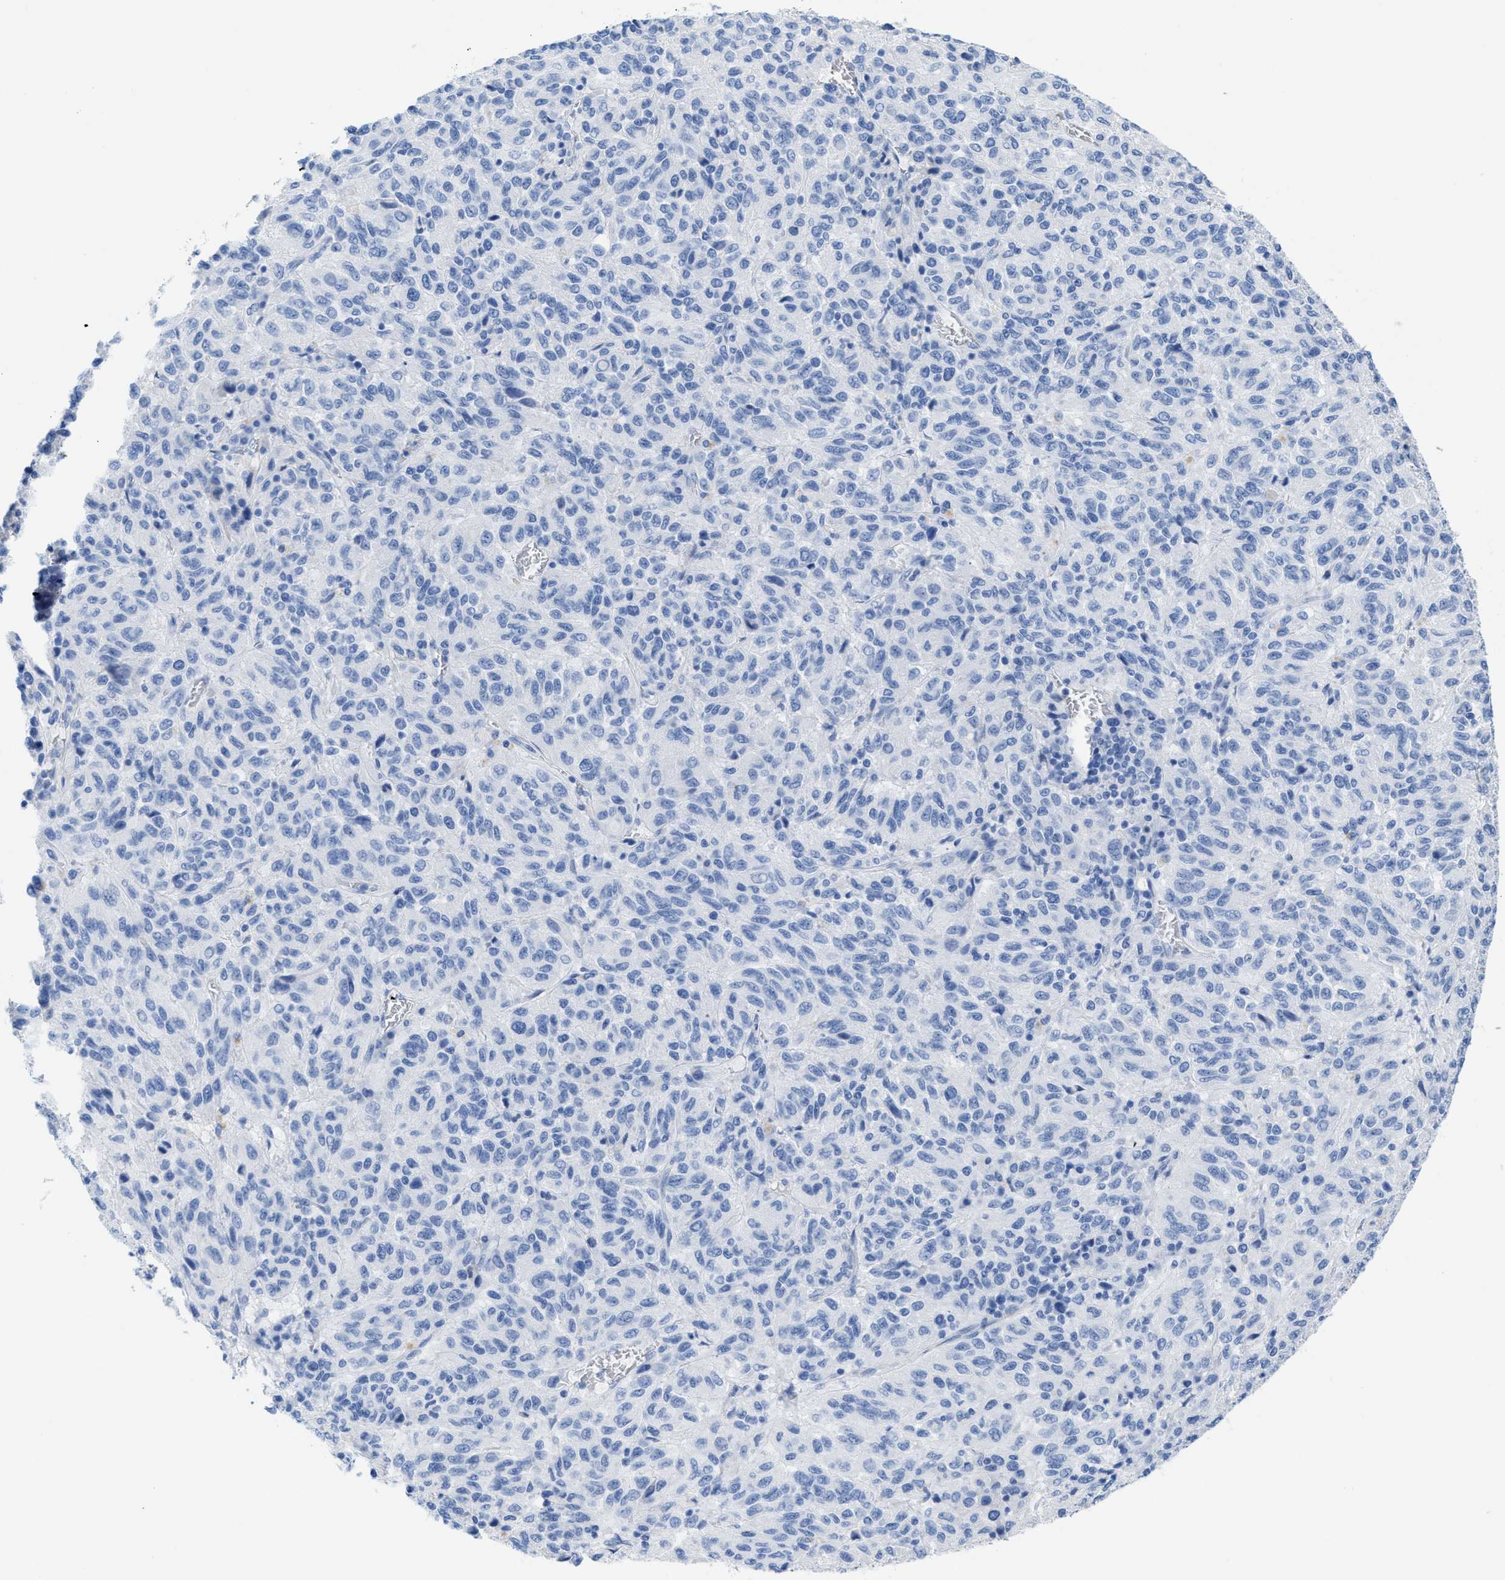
{"staining": {"intensity": "negative", "quantity": "none", "location": "none"}, "tissue": "melanoma", "cell_type": "Tumor cells", "image_type": "cancer", "snomed": [{"axis": "morphology", "description": "Malignant melanoma, Metastatic site"}, {"axis": "topography", "description": "Lung"}], "caption": "Human melanoma stained for a protein using immunohistochemistry reveals no expression in tumor cells.", "gene": "ANKFN1", "patient": {"sex": "male", "age": 64}}